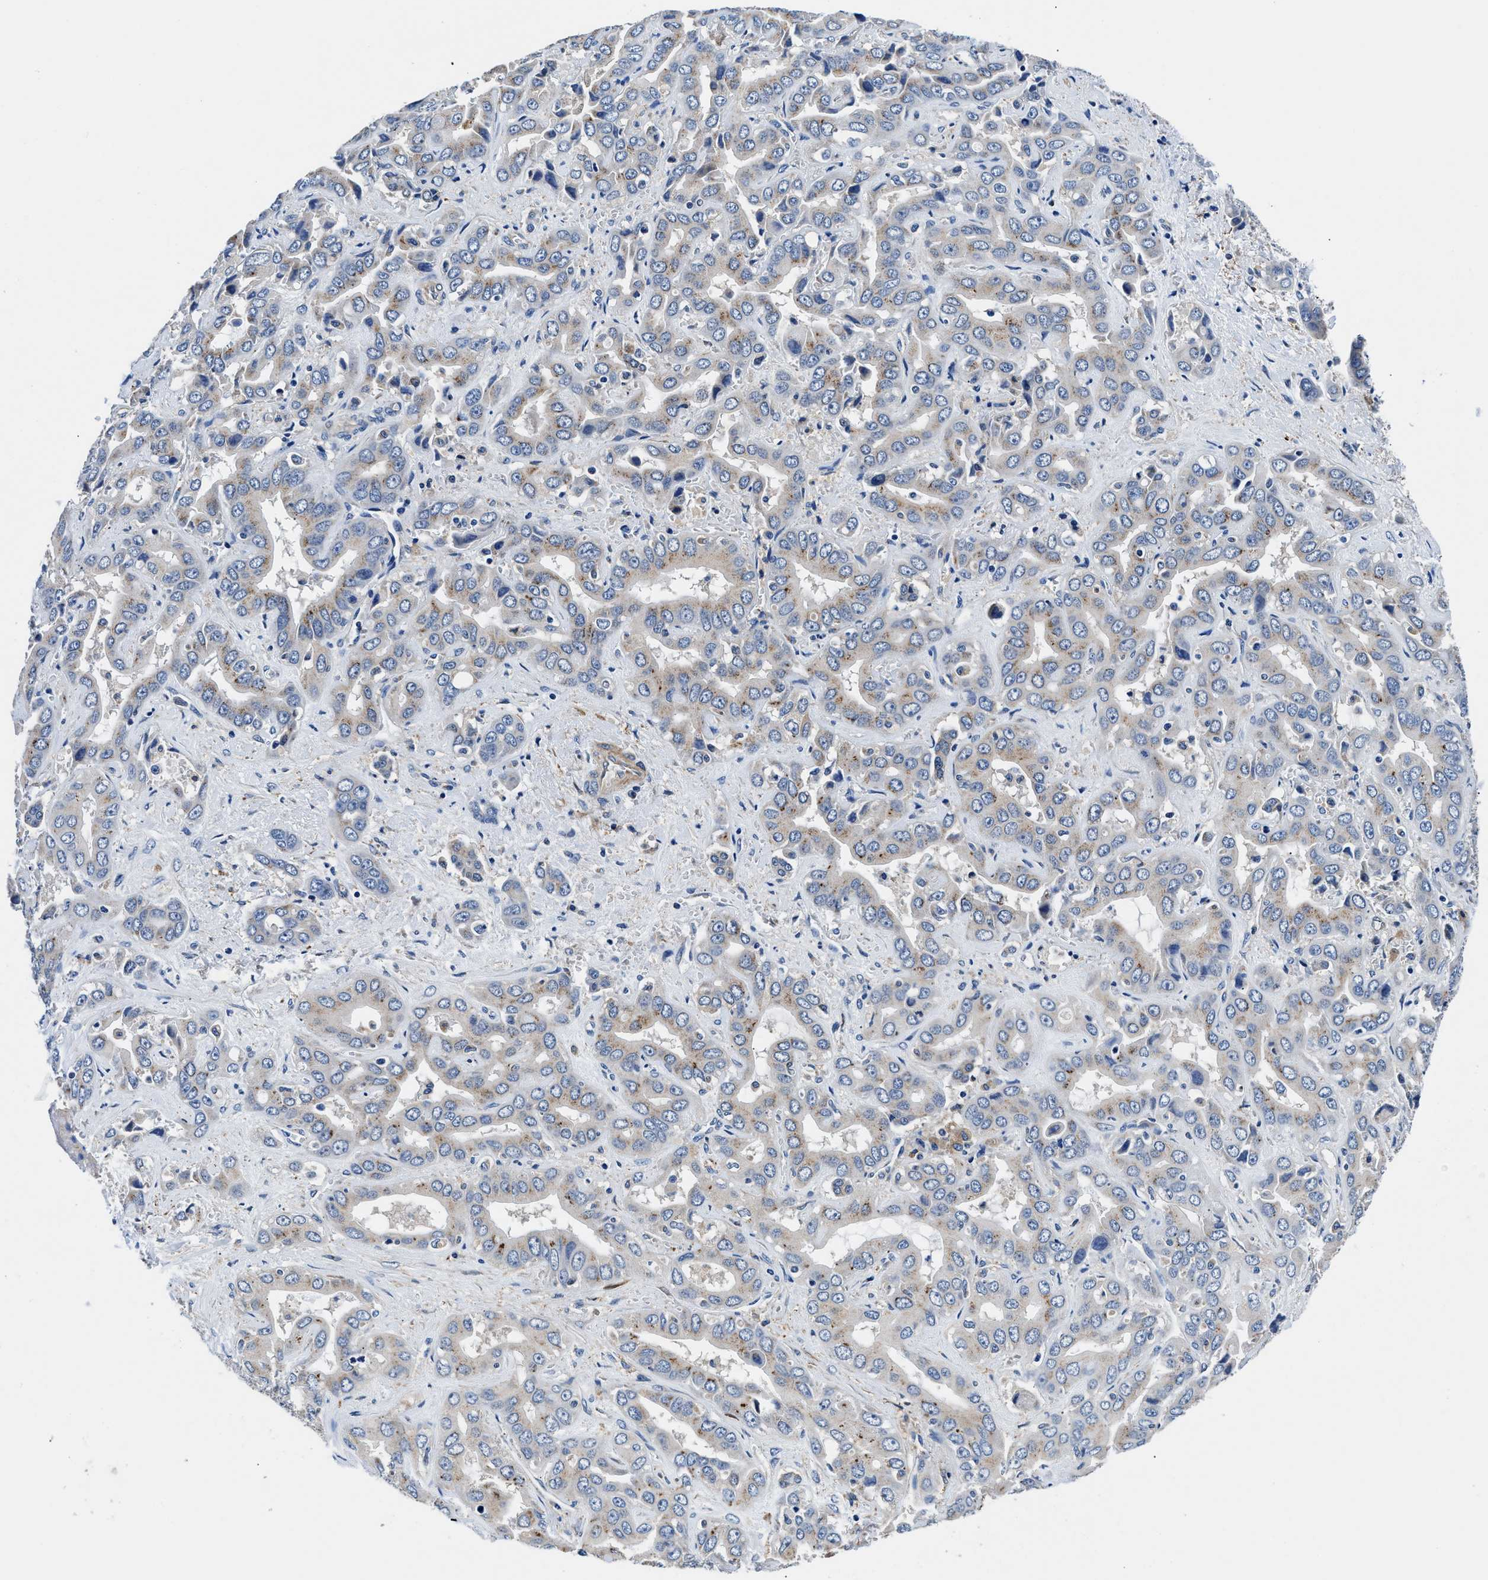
{"staining": {"intensity": "weak", "quantity": "<25%", "location": "cytoplasmic/membranous"}, "tissue": "liver cancer", "cell_type": "Tumor cells", "image_type": "cancer", "snomed": [{"axis": "morphology", "description": "Cholangiocarcinoma"}, {"axis": "topography", "description": "Liver"}], "caption": "Tumor cells show no significant protein expression in liver cholangiocarcinoma.", "gene": "NEU1", "patient": {"sex": "female", "age": 52}}